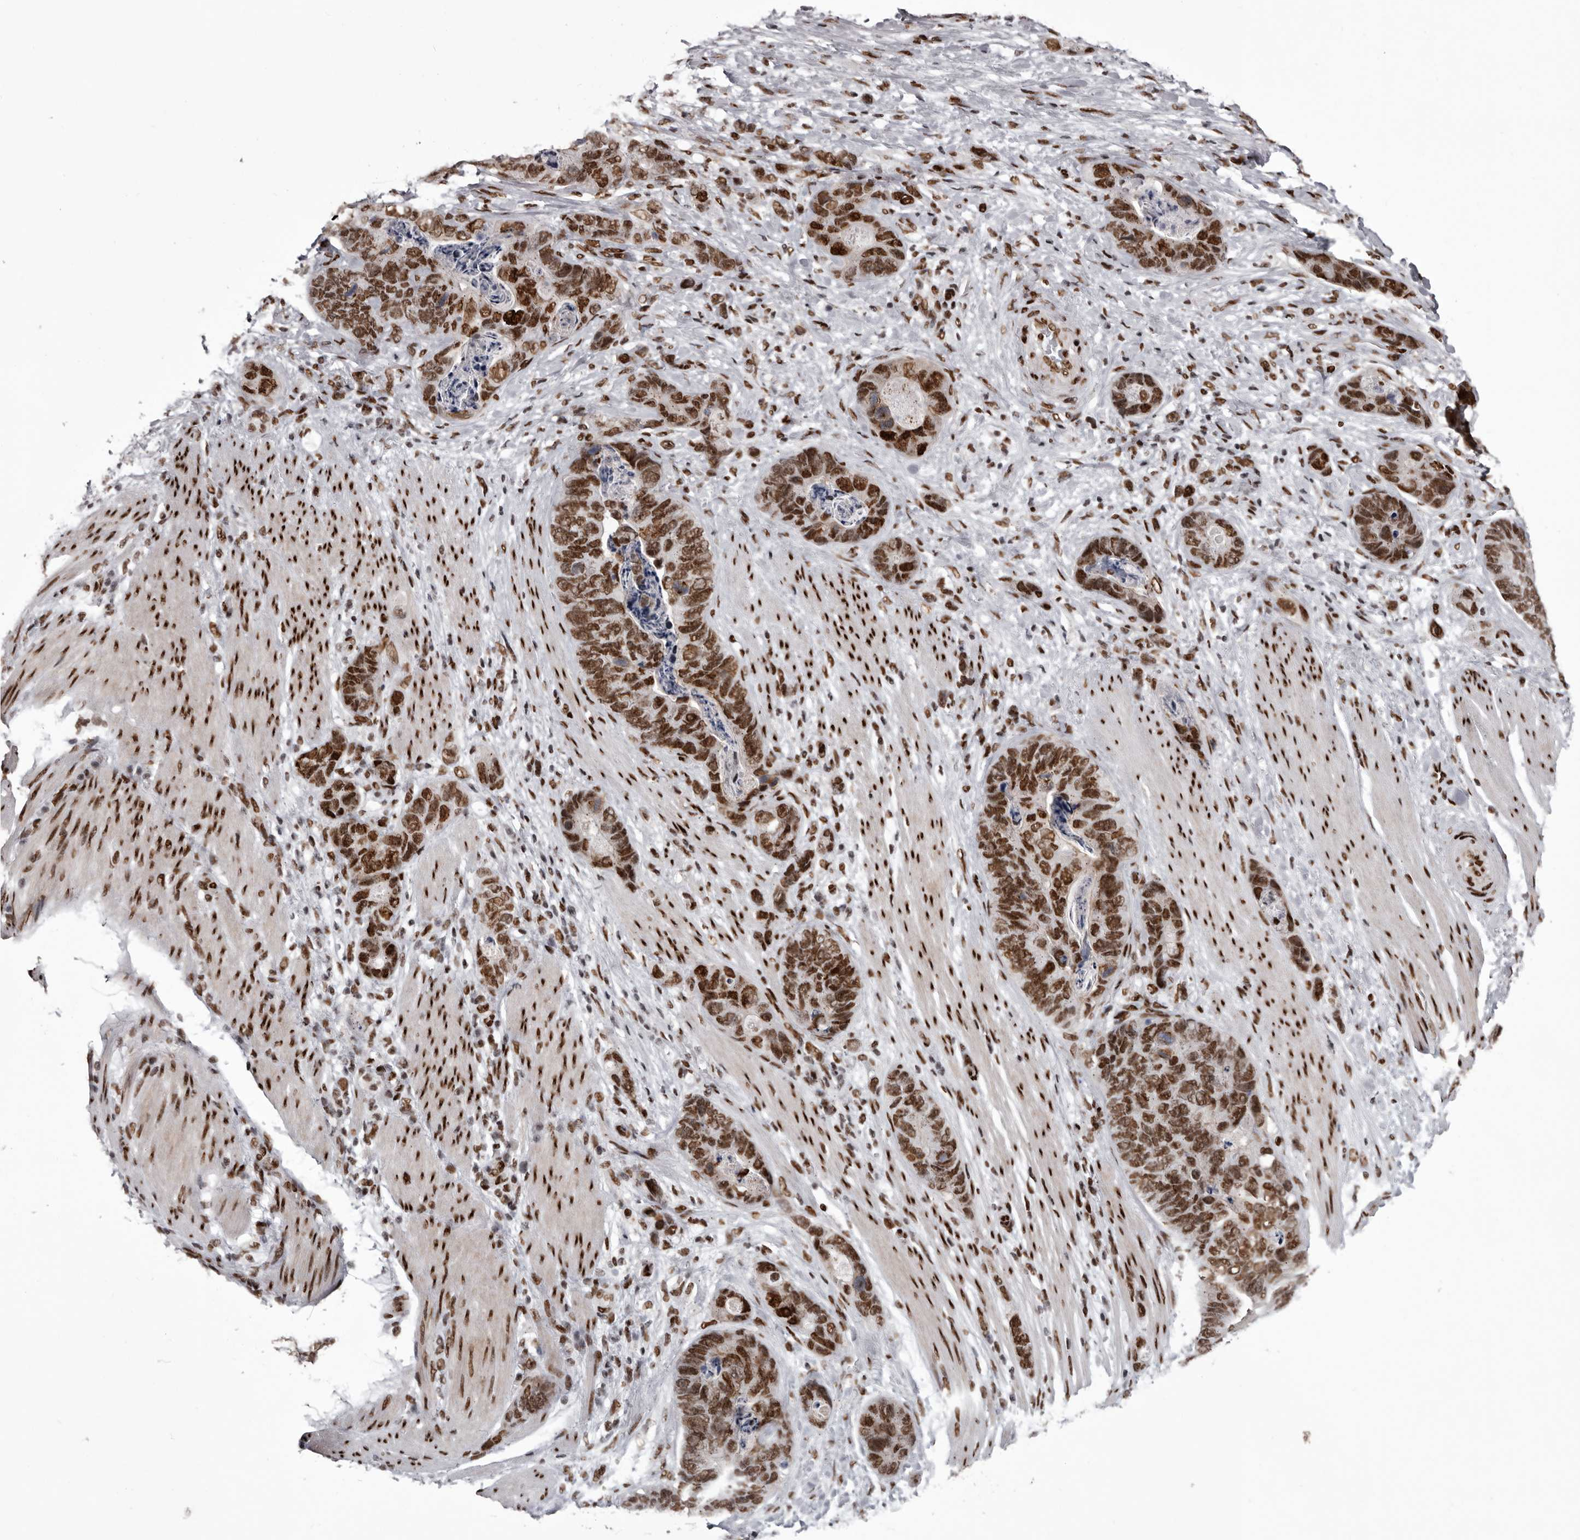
{"staining": {"intensity": "strong", "quantity": ">75%", "location": "nuclear"}, "tissue": "stomach cancer", "cell_type": "Tumor cells", "image_type": "cancer", "snomed": [{"axis": "morphology", "description": "Normal tissue, NOS"}, {"axis": "morphology", "description": "Adenocarcinoma, NOS"}, {"axis": "topography", "description": "Stomach"}], "caption": "Tumor cells exhibit high levels of strong nuclear staining in approximately >75% of cells in stomach adenocarcinoma. (Brightfield microscopy of DAB IHC at high magnification).", "gene": "NUMA1", "patient": {"sex": "female", "age": 89}}